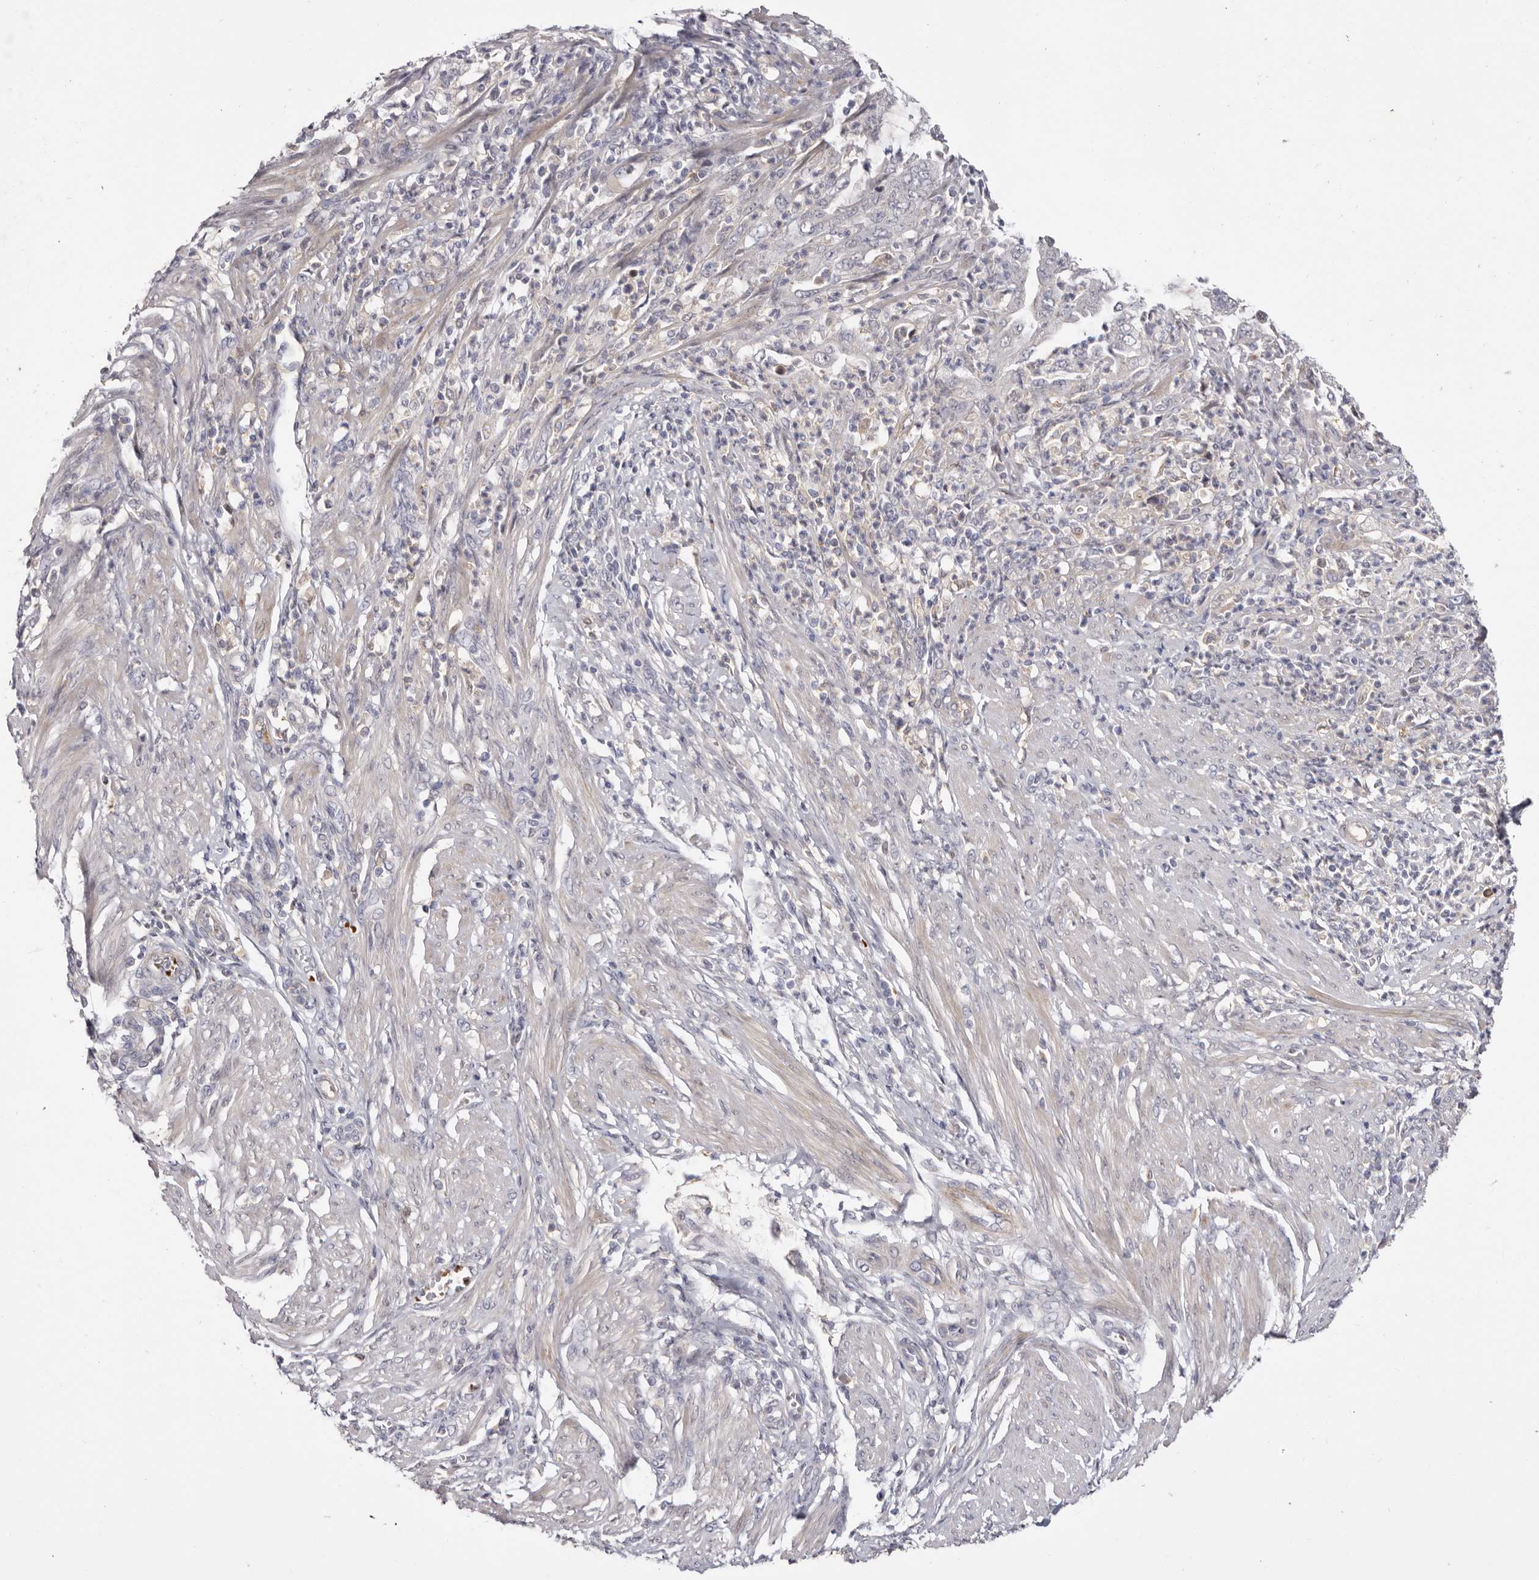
{"staining": {"intensity": "negative", "quantity": "none", "location": "none"}, "tissue": "endometrial cancer", "cell_type": "Tumor cells", "image_type": "cancer", "snomed": [{"axis": "morphology", "description": "Adenocarcinoma, NOS"}, {"axis": "topography", "description": "Endometrium"}], "caption": "This is a photomicrograph of IHC staining of endometrial cancer, which shows no staining in tumor cells. (DAB (3,3'-diaminobenzidine) immunohistochemistry (IHC) with hematoxylin counter stain).", "gene": "LMLN", "patient": {"sex": "female", "age": 51}}